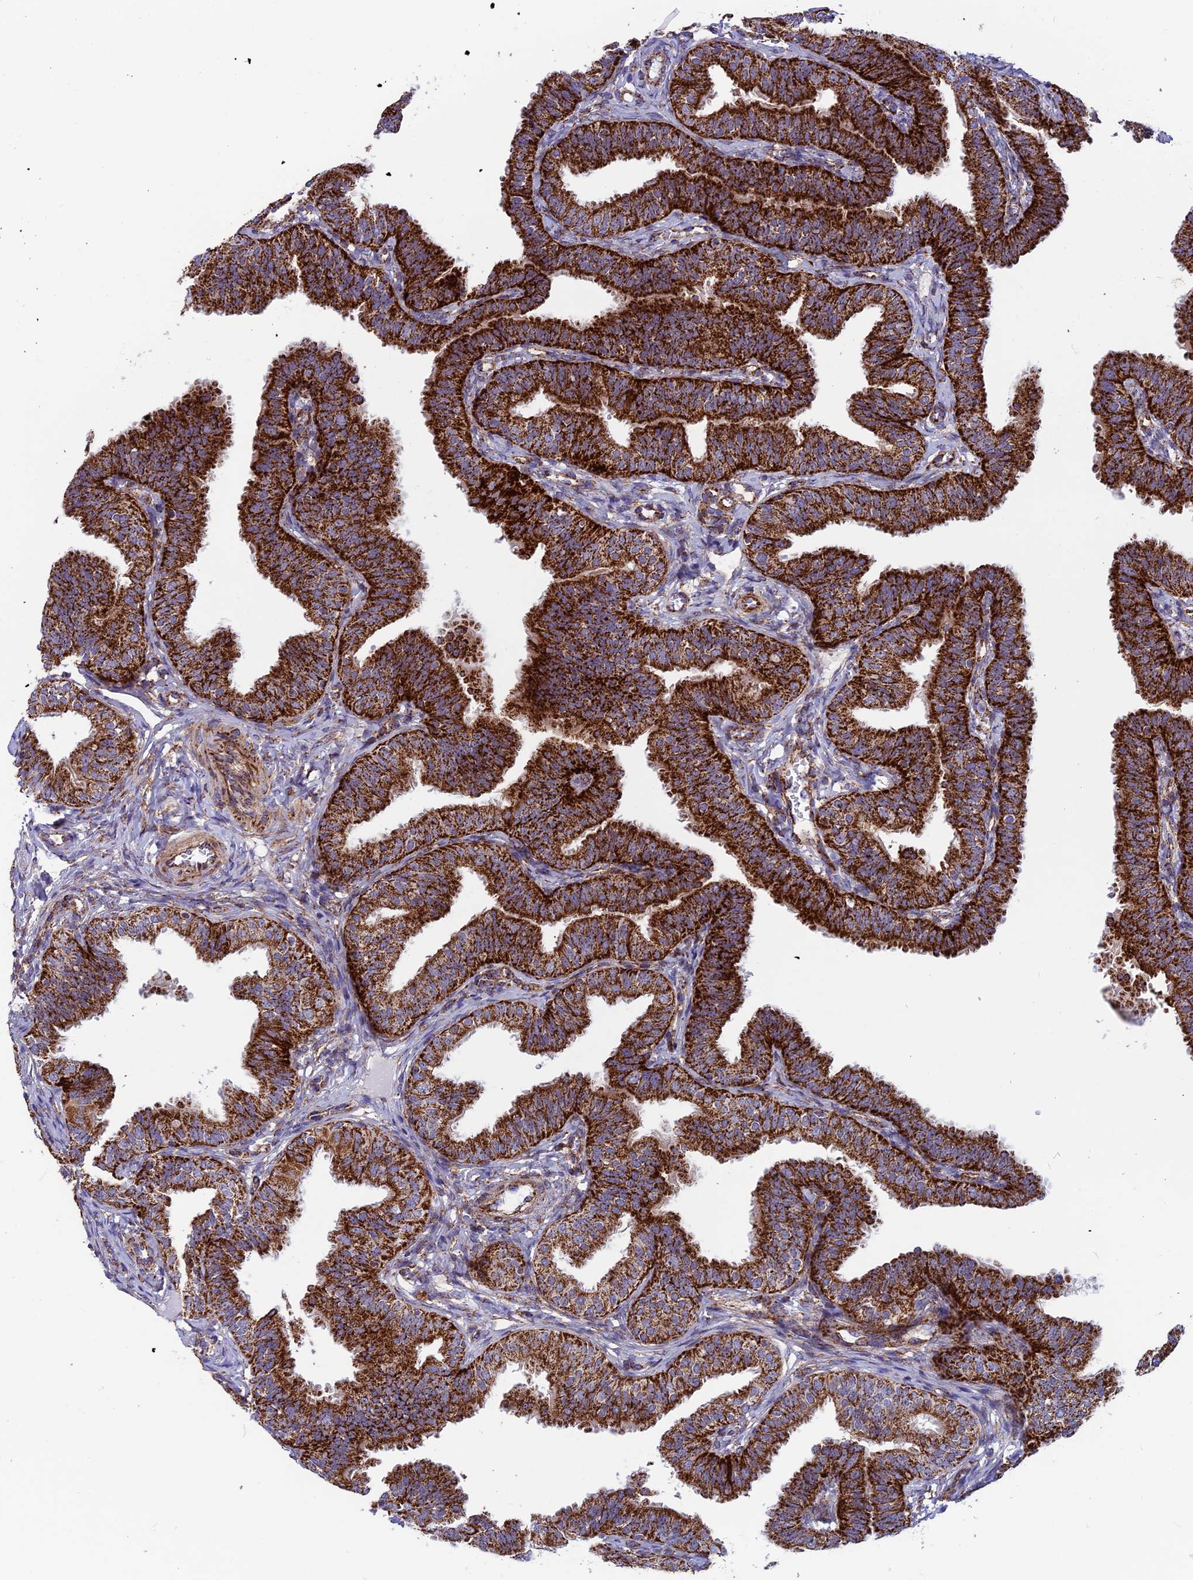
{"staining": {"intensity": "strong", "quantity": ">75%", "location": "cytoplasmic/membranous"}, "tissue": "fallopian tube", "cell_type": "Glandular cells", "image_type": "normal", "snomed": [{"axis": "morphology", "description": "Normal tissue, NOS"}, {"axis": "topography", "description": "Fallopian tube"}], "caption": "An image of human fallopian tube stained for a protein demonstrates strong cytoplasmic/membranous brown staining in glandular cells.", "gene": "MRPS18B", "patient": {"sex": "female", "age": 35}}